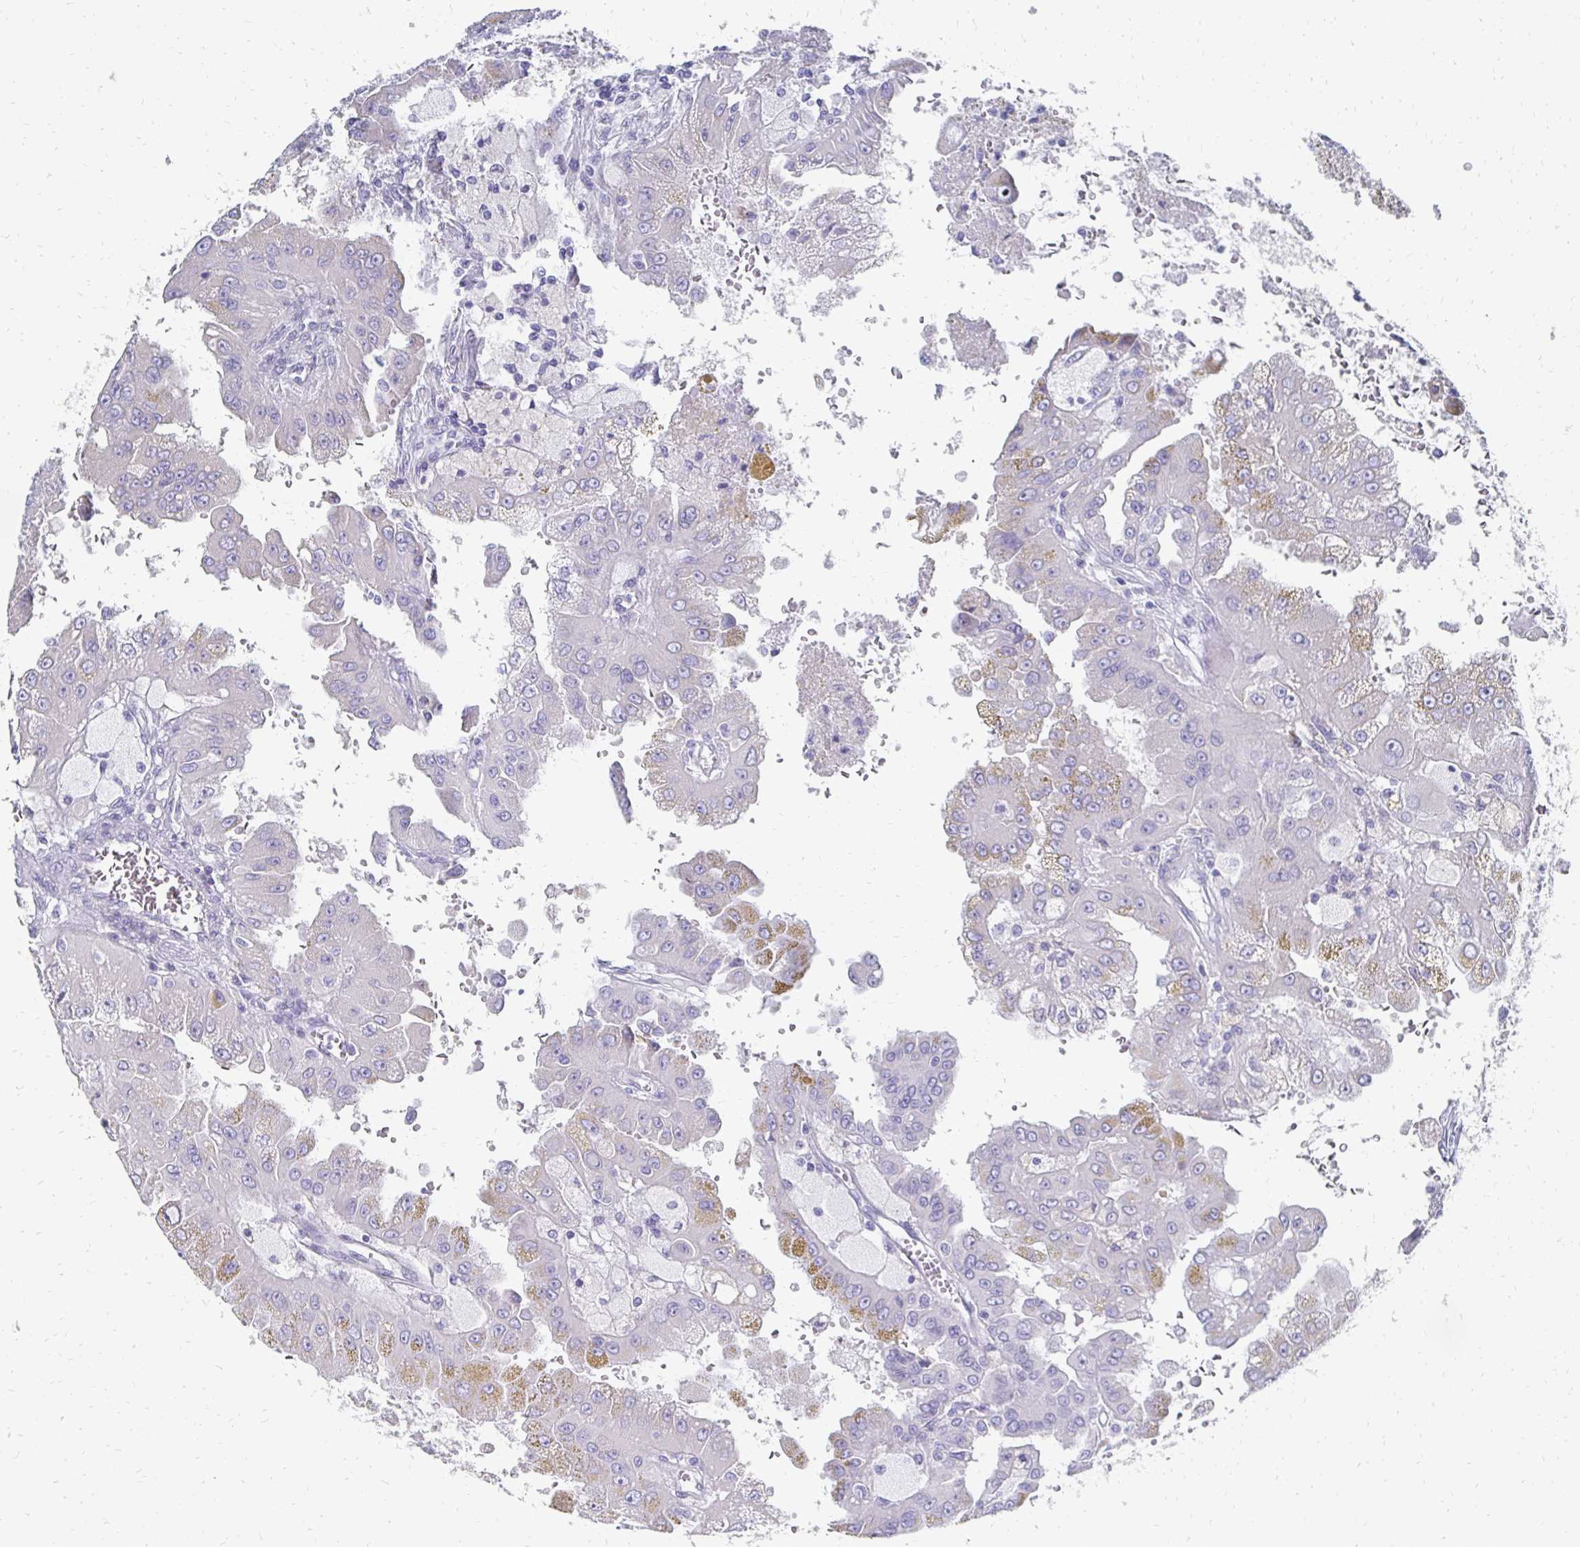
{"staining": {"intensity": "moderate", "quantity": "<25%", "location": "cytoplasmic/membranous"}, "tissue": "renal cancer", "cell_type": "Tumor cells", "image_type": "cancer", "snomed": [{"axis": "morphology", "description": "Adenocarcinoma, NOS"}, {"axis": "topography", "description": "Kidney"}], "caption": "IHC photomicrograph of neoplastic tissue: human renal adenocarcinoma stained using immunohistochemistry displays low levels of moderate protein expression localized specifically in the cytoplasmic/membranous of tumor cells, appearing as a cytoplasmic/membranous brown color.", "gene": "SYCP3", "patient": {"sex": "male", "age": 58}}